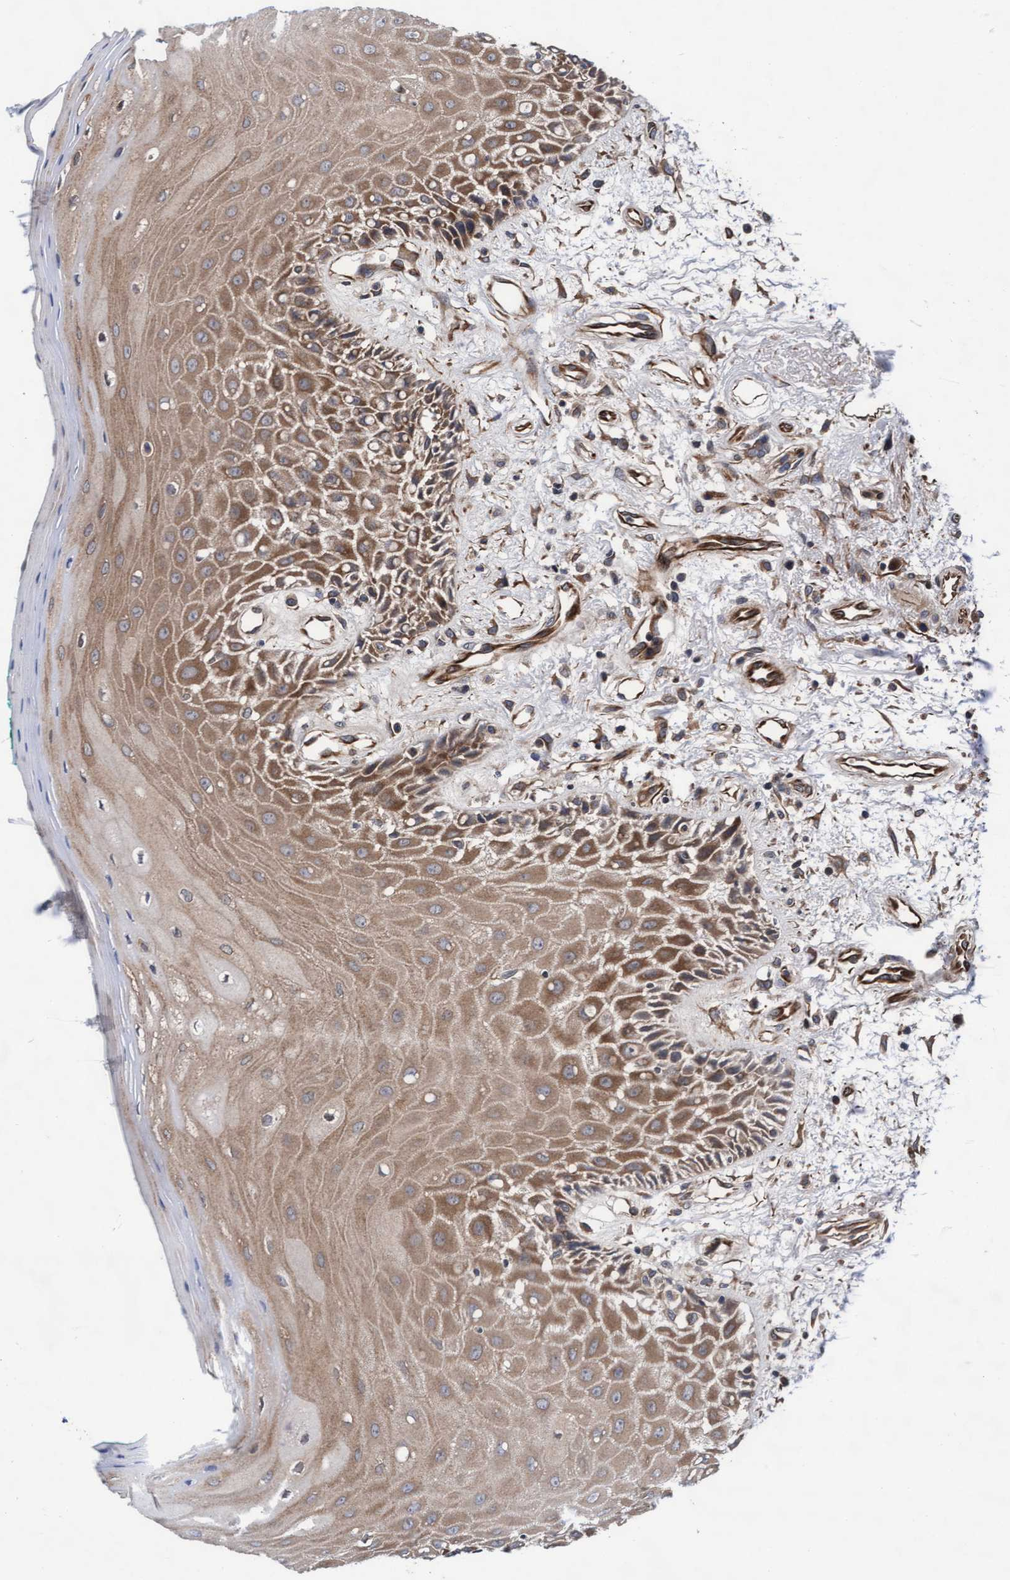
{"staining": {"intensity": "moderate", "quantity": ">75%", "location": "cytoplasmic/membranous"}, "tissue": "oral mucosa", "cell_type": "Squamous epithelial cells", "image_type": "normal", "snomed": [{"axis": "morphology", "description": "Normal tissue, NOS"}, {"axis": "morphology", "description": "Squamous cell carcinoma, NOS"}, {"axis": "topography", "description": "Skeletal muscle"}, {"axis": "topography", "description": "Oral tissue"}, {"axis": "topography", "description": "Head-Neck"}], "caption": "Benign oral mucosa displays moderate cytoplasmic/membranous staining in approximately >75% of squamous epithelial cells.", "gene": "EFCAB13", "patient": {"sex": "female", "age": 84}}